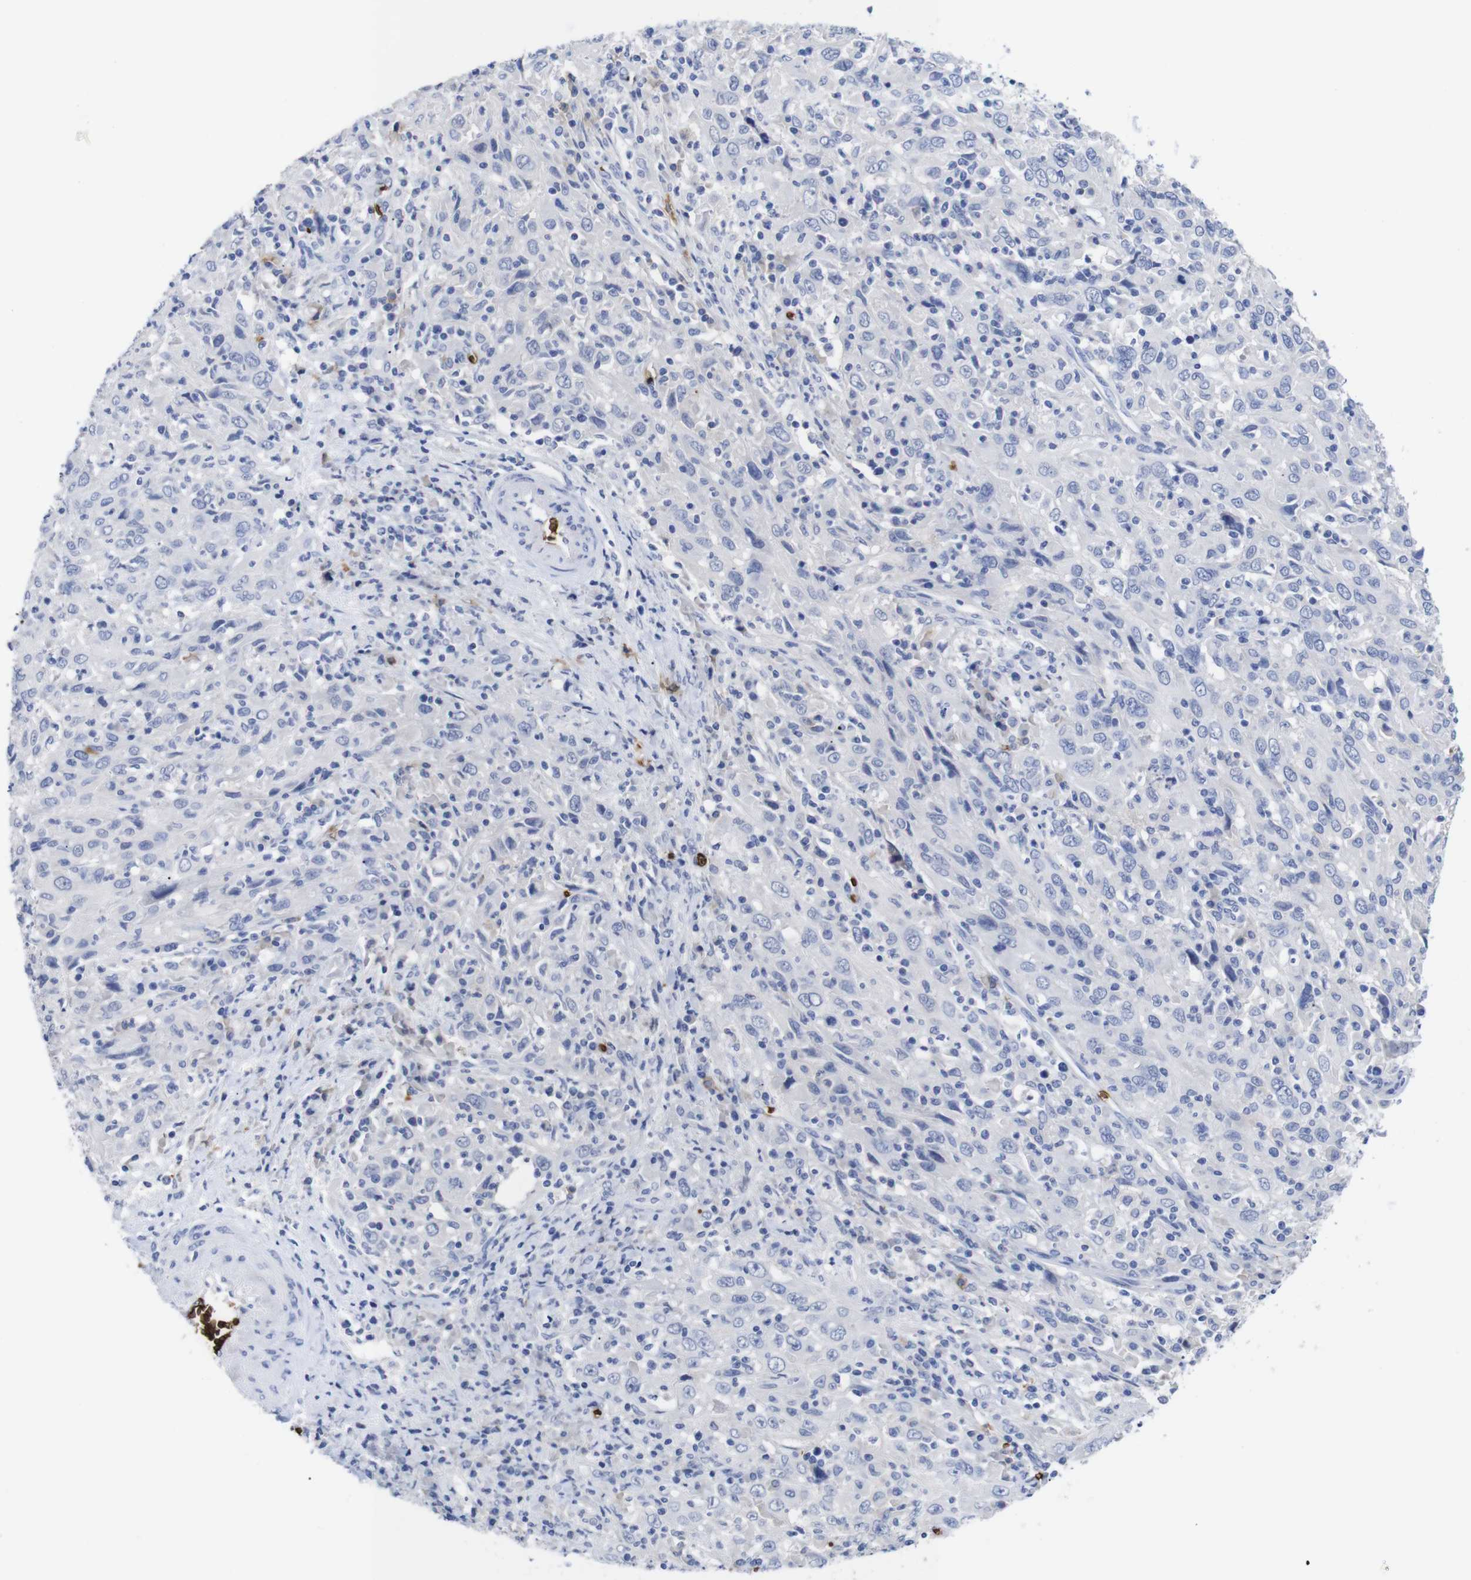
{"staining": {"intensity": "negative", "quantity": "none", "location": "none"}, "tissue": "cervical cancer", "cell_type": "Tumor cells", "image_type": "cancer", "snomed": [{"axis": "morphology", "description": "Squamous cell carcinoma, NOS"}, {"axis": "topography", "description": "Cervix"}], "caption": "Immunohistochemistry of cervical cancer shows no expression in tumor cells.", "gene": "S1PR2", "patient": {"sex": "female", "age": 46}}